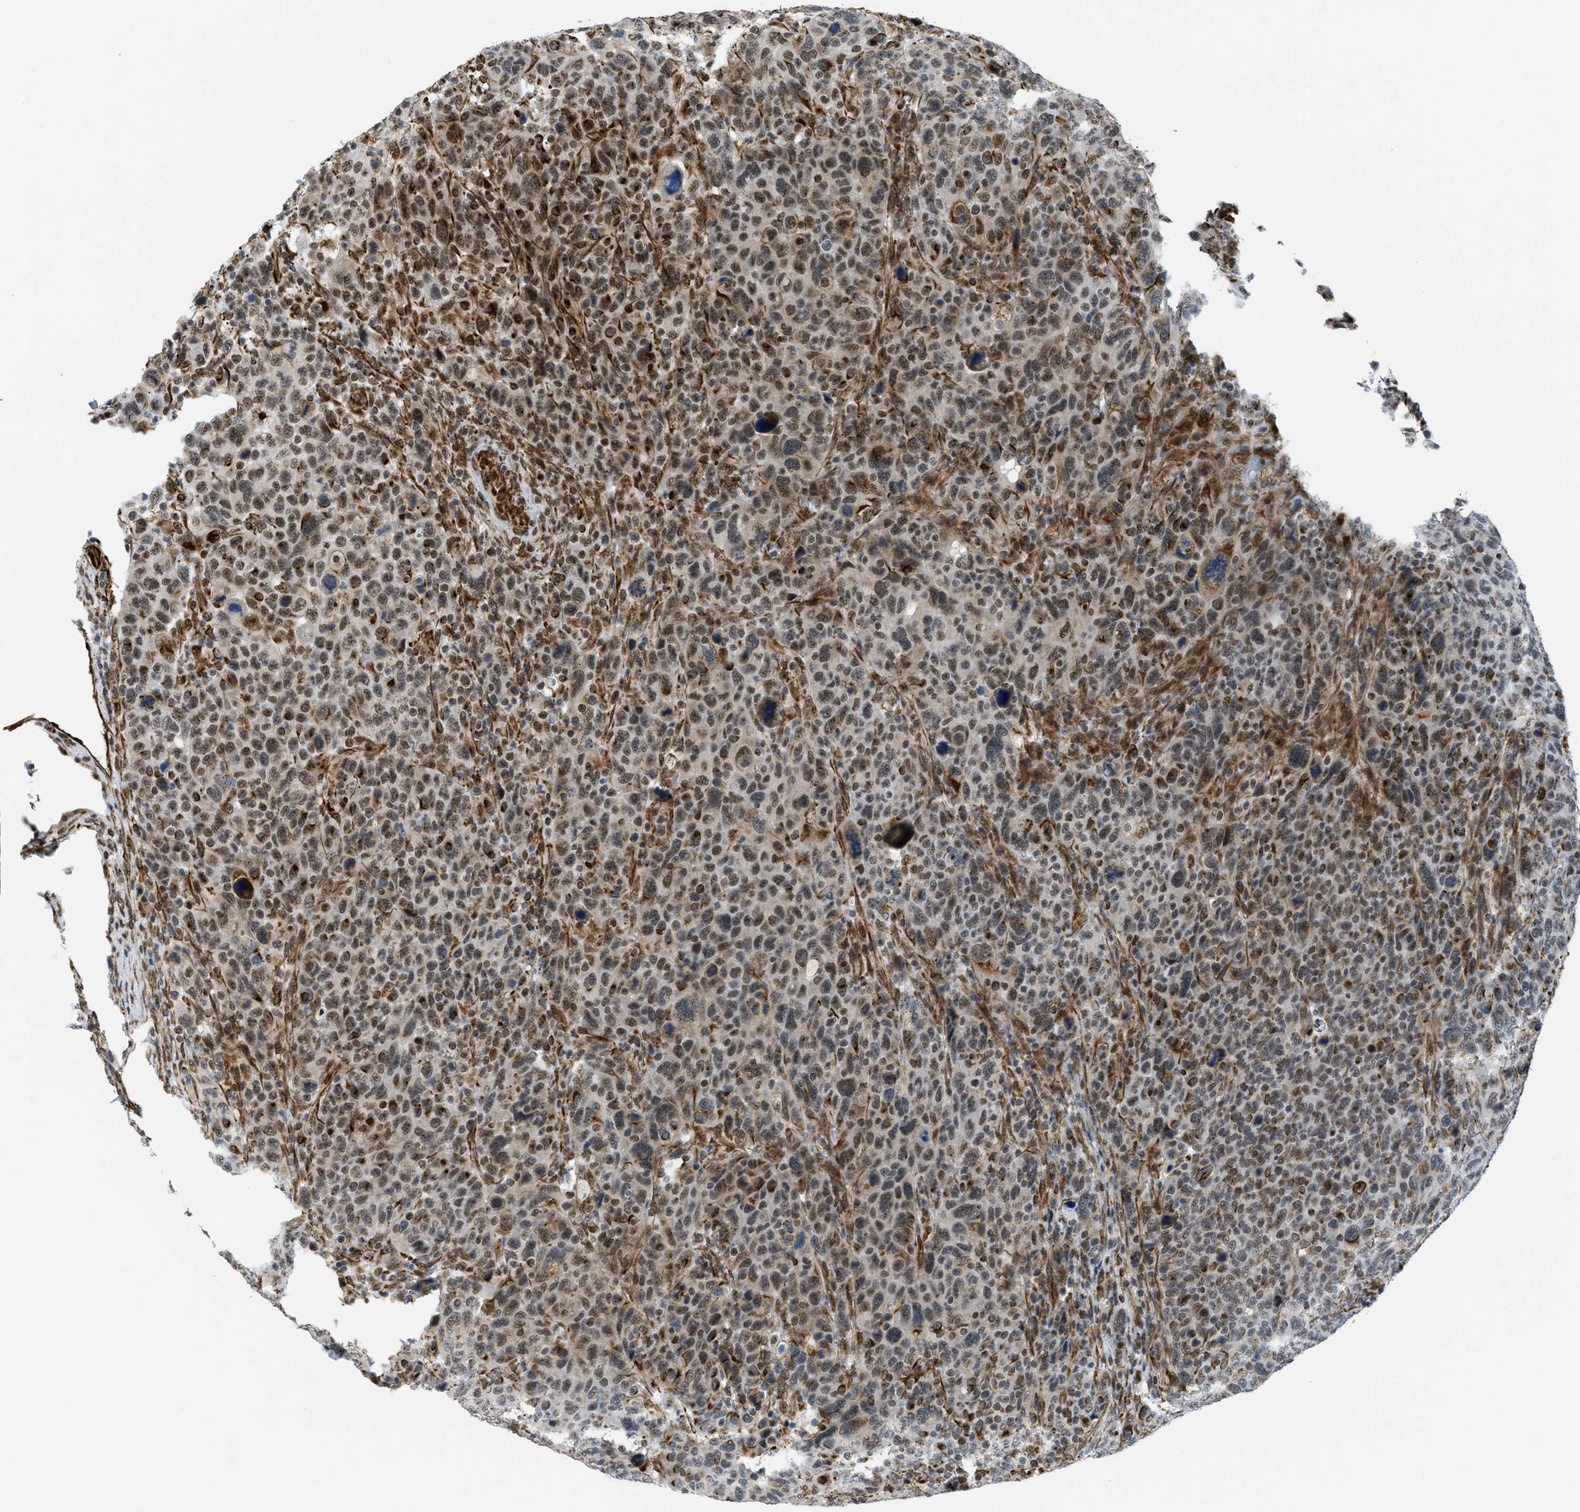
{"staining": {"intensity": "moderate", "quantity": ">75%", "location": "cytoplasmic/membranous,nuclear"}, "tissue": "breast cancer", "cell_type": "Tumor cells", "image_type": "cancer", "snomed": [{"axis": "morphology", "description": "Duct carcinoma"}, {"axis": "topography", "description": "Breast"}], "caption": "Immunohistochemical staining of breast cancer shows moderate cytoplasmic/membranous and nuclear protein staining in approximately >75% of tumor cells. The staining is performed using DAB brown chromogen to label protein expression. The nuclei are counter-stained blue using hematoxylin.", "gene": "LRRC8B", "patient": {"sex": "female", "age": 37}}